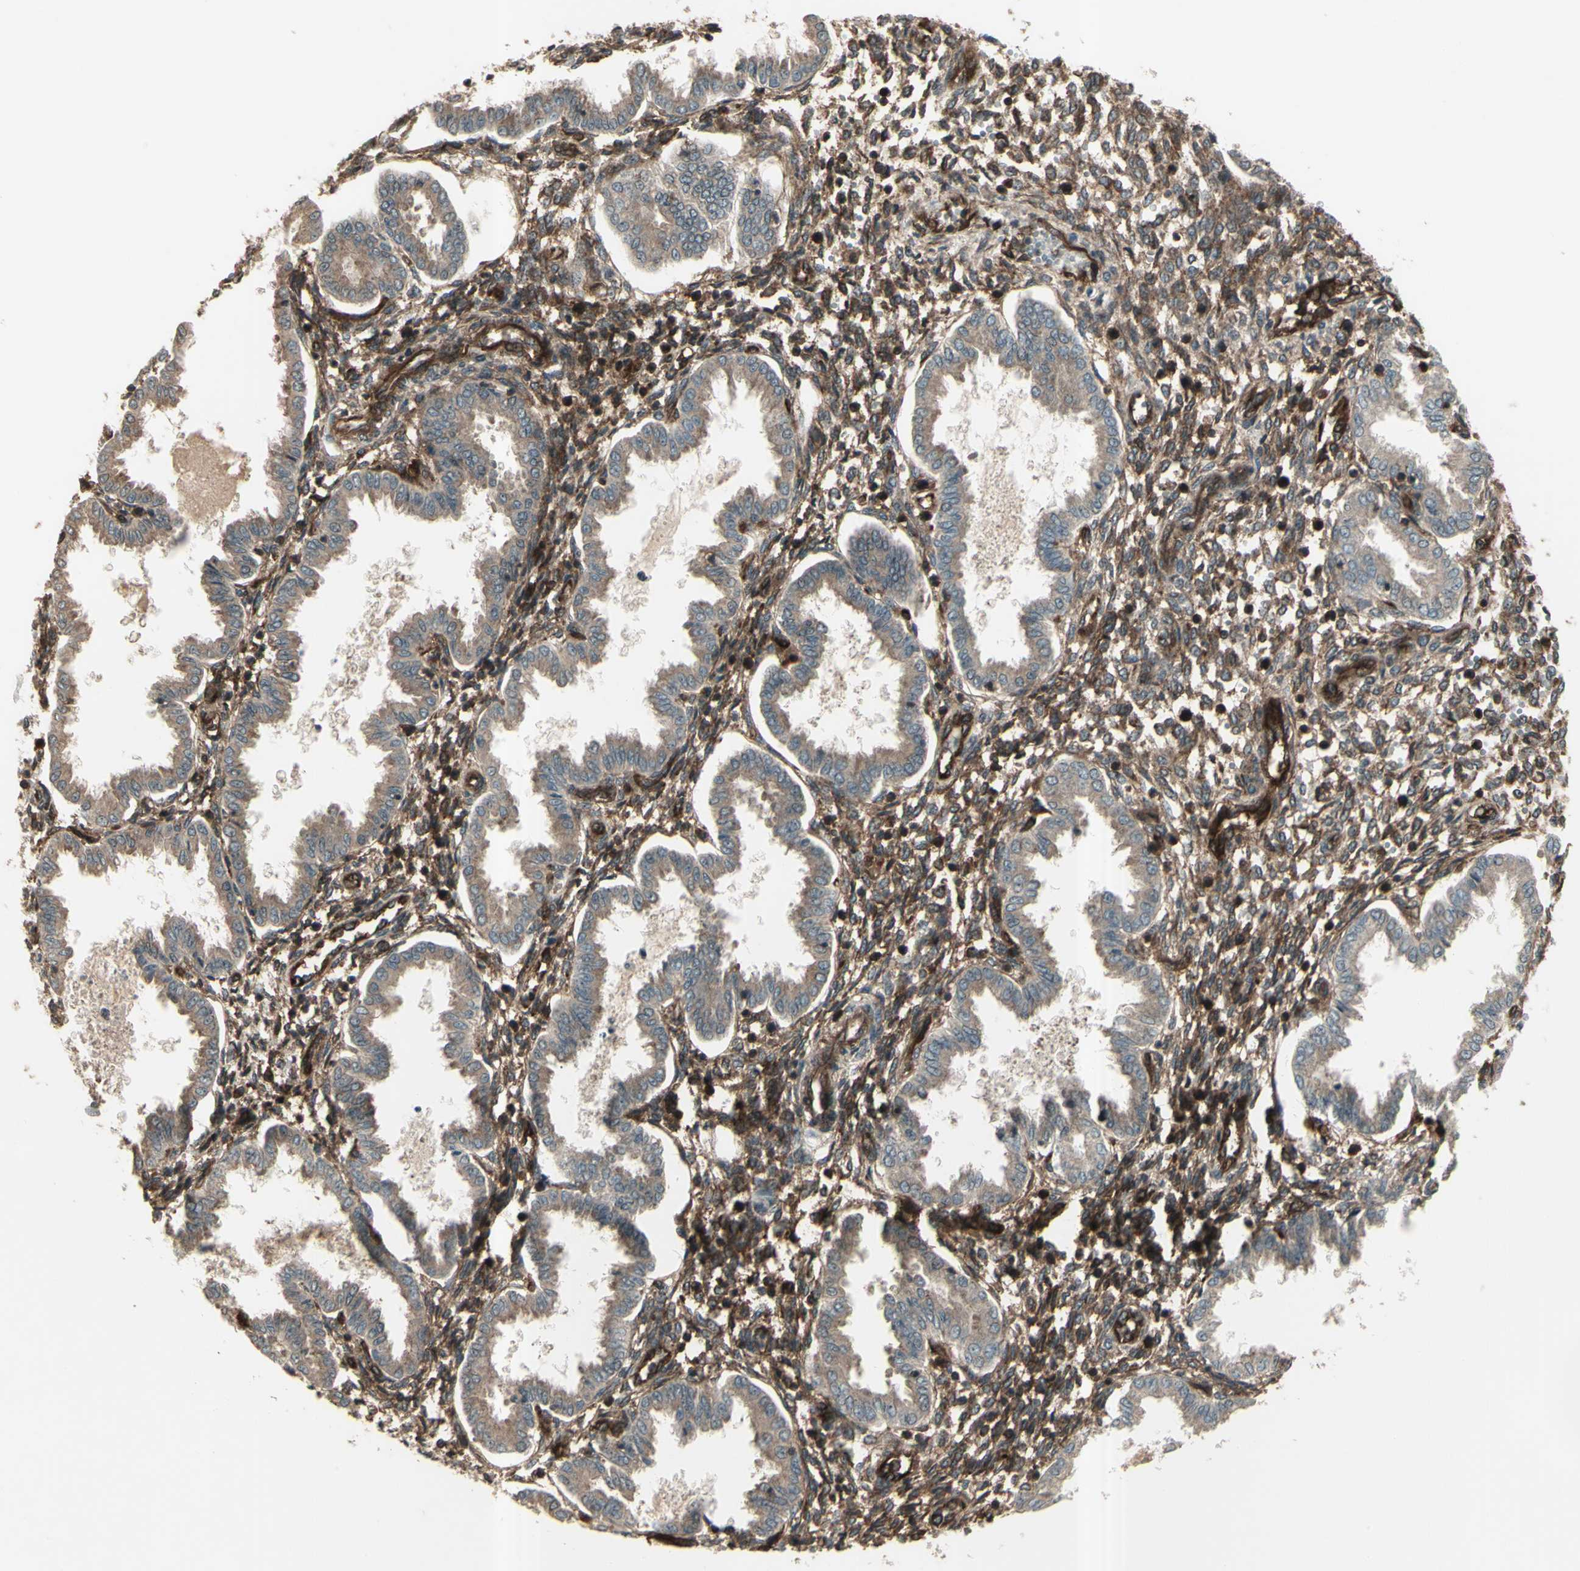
{"staining": {"intensity": "moderate", "quantity": ">75%", "location": "cytoplasmic/membranous"}, "tissue": "endometrium", "cell_type": "Cells in endometrial stroma", "image_type": "normal", "snomed": [{"axis": "morphology", "description": "Normal tissue, NOS"}, {"axis": "topography", "description": "Endometrium"}], "caption": "Immunohistochemical staining of unremarkable human endometrium exhibits >75% levels of moderate cytoplasmic/membranous protein positivity in about >75% of cells in endometrial stroma. The staining was performed using DAB to visualize the protein expression in brown, while the nuclei were stained in blue with hematoxylin (Magnification: 20x).", "gene": "FXYD5", "patient": {"sex": "female", "age": 33}}